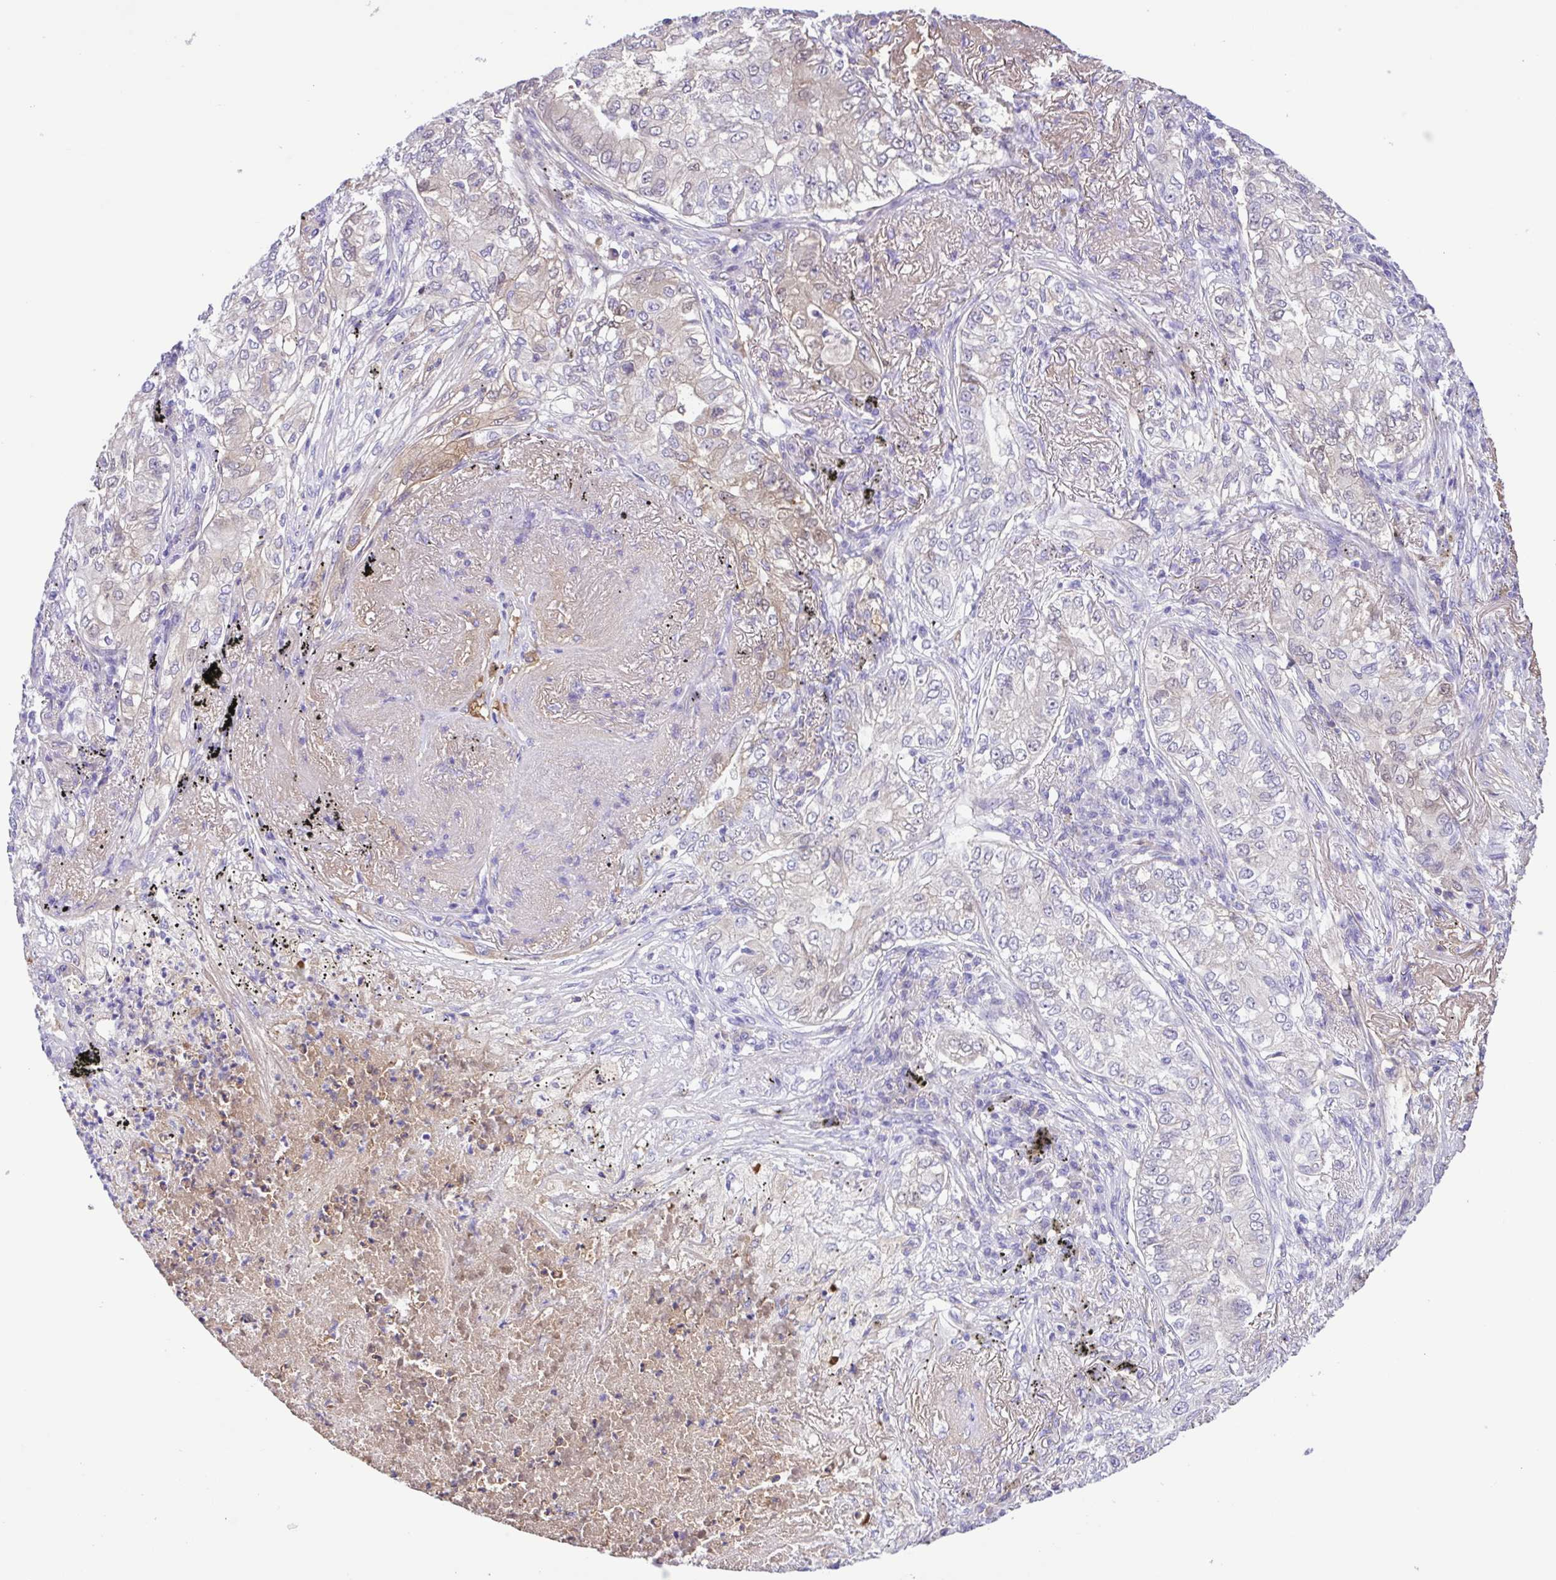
{"staining": {"intensity": "negative", "quantity": "none", "location": "none"}, "tissue": "lung cancer", "cell_type": "Tumor cells", "image_type": "cancer", "snomed": [{"axis": "morphology", "description": "Adenocarcinoma, NOS"}, {"axis": "topography", "description": "Lung"}], "caption": "Immunohistochemical staining of lung adenocarcinoma exhibits no significant staining in tumor cells.", "gene": "IGFL1", "patient": {"sex": "female", "age": 73}}